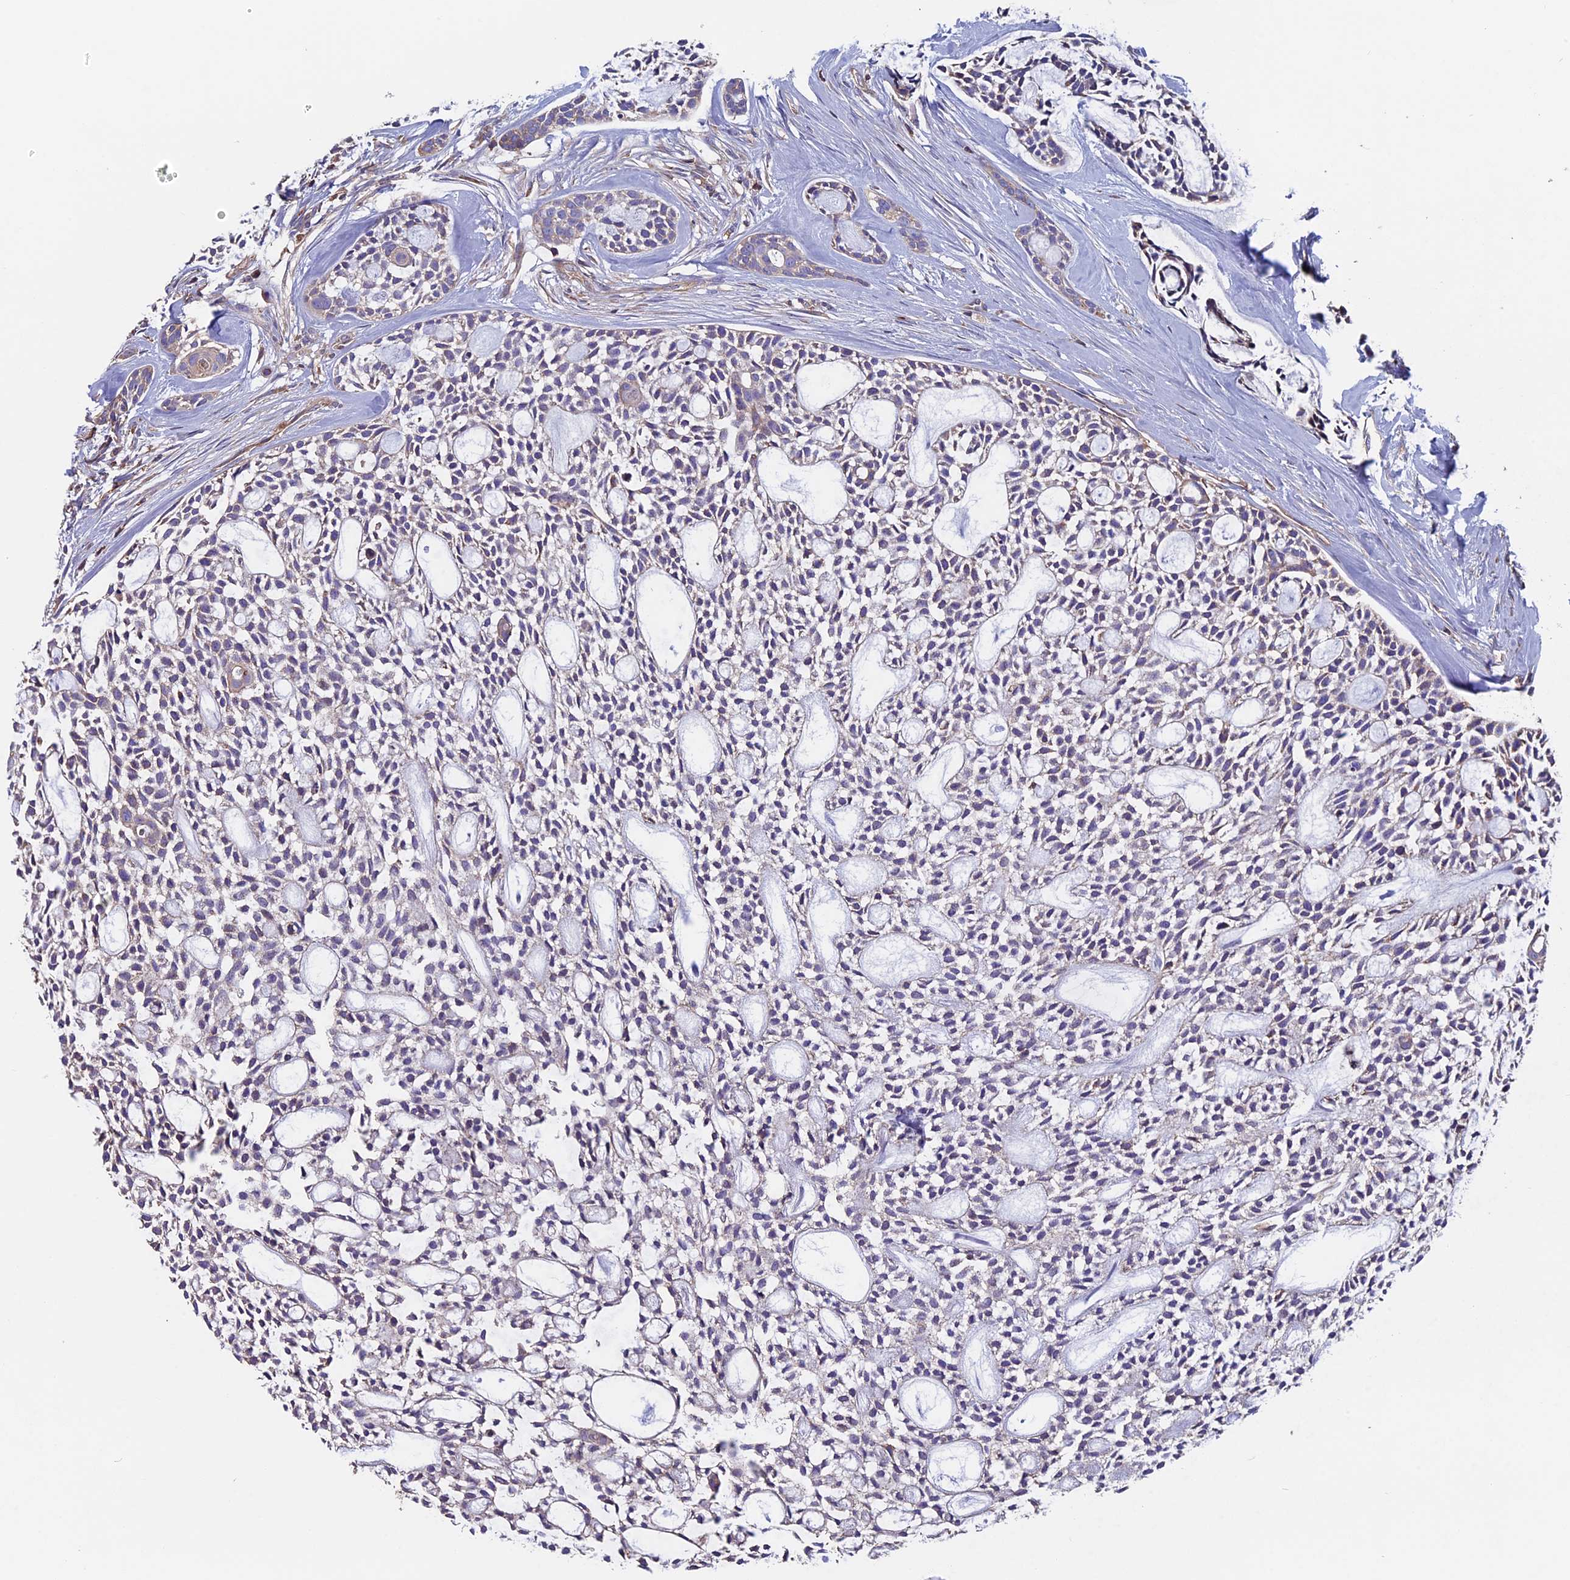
{"staining": {"intensity": "weak", "quantity": "<25%", "location": "cytoplasmic/membranous"}, "tissue": "head and neck cancer", "cell_type": "Tumor cells", "image_type": "cancer", "snomed": [{"axis": "morphology", "description": "Adenocarcinoma, NOS"}, {"axis": "topography", "description": "Subcutis"}, {"axis": "topography", "description": "Head-Neck"}], "caption": "High magnification brightfield microscopy of adenocarcinoma (head and neck) stained with DAB (brown) and counterstained with hematoxylin (blue): tumor cells show no significant positivity.", "gene": "CCDC153", "patient": {"sex": "female", "age": 73}}